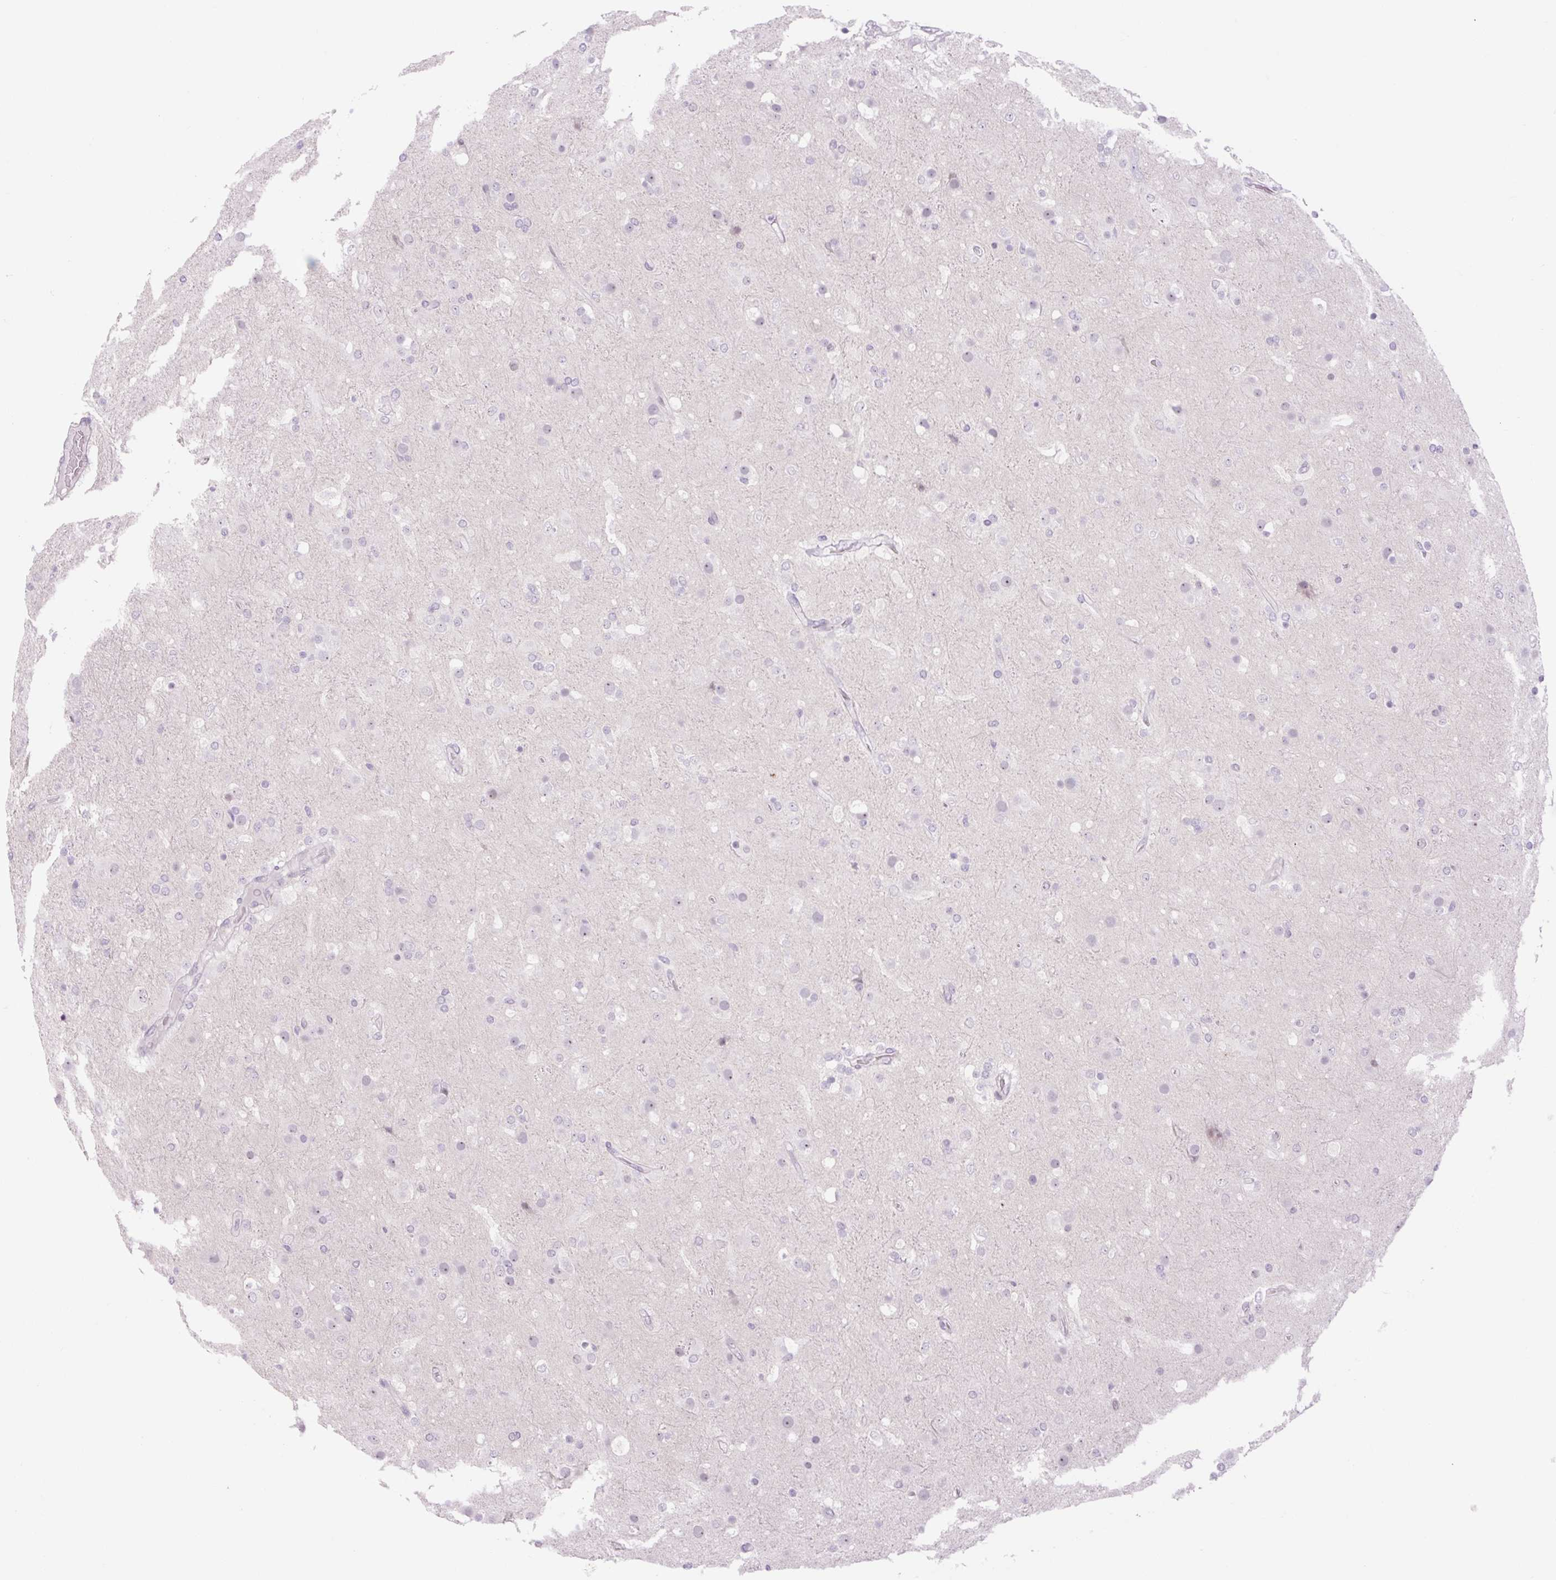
{"staining": {"intensity": "negative", "quantity": "none", "location": "none"}, "tissue": "glioma", "cell_type": "Tumor cells", "image_type": "cancer", "snomed": [{"axis": "morphology", "description": "Glioma, malignant, Low grade"}, {"axis": "topography", "description": "Brain"}], "caption": "Malignant glioma (low-grade) was stained to show a protein in brown. There is no significant staining in tumor cells.", "gene": "ZNF417", "patient": {"sex": "male", "age": 65}}